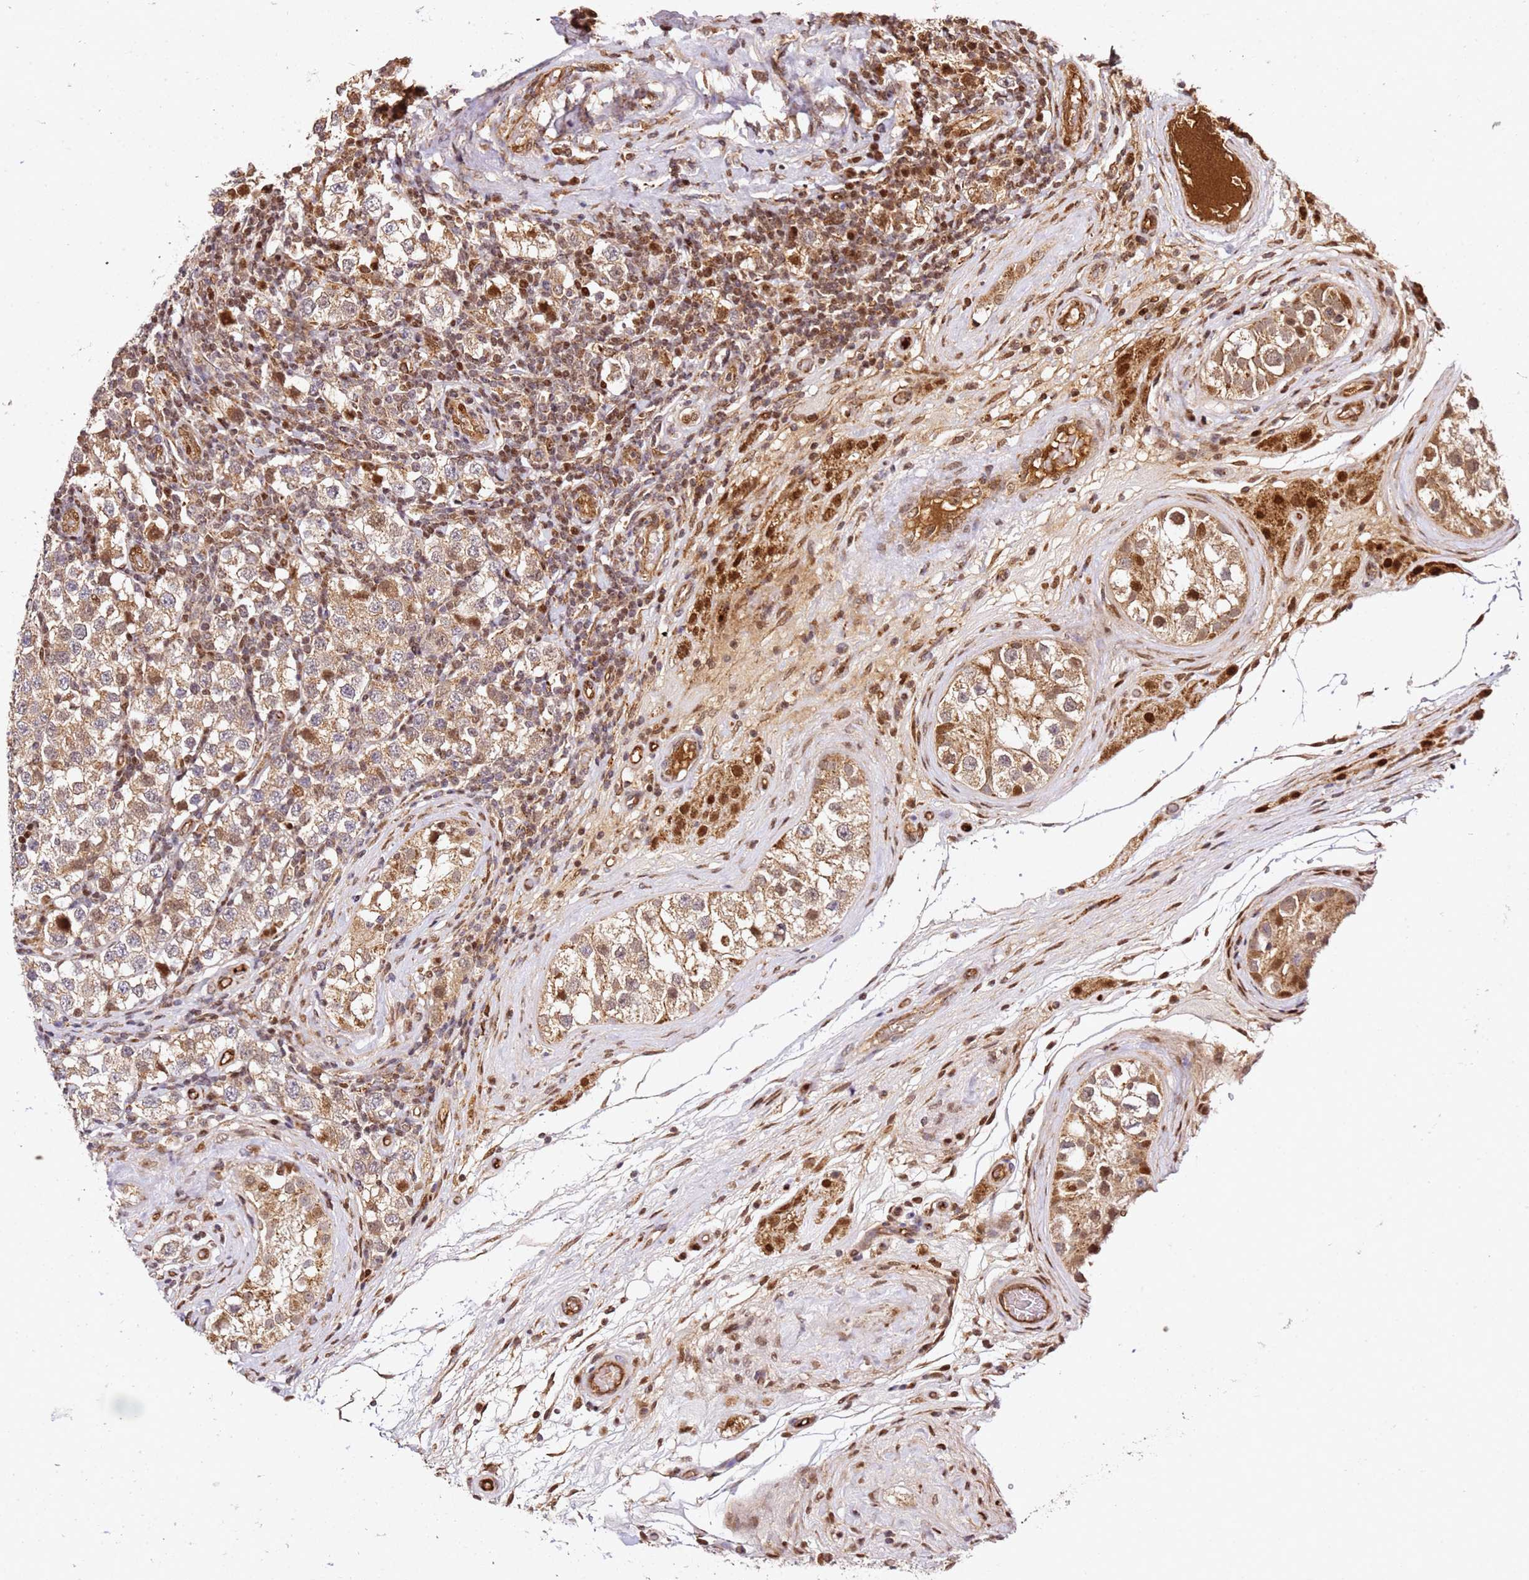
{"staining": {"intensity": "moderate", "quantity": ">75%", "location": "cytoplasmic/membranous,nuclear"}, "tissue": "testis cancer", "cell_type": "Tumor cells", "image_type": "cancer", "snomed": [{"axis": "morphology", "description": "Seminoma, NOS"}, {"axis": "topography", "description": "Testis"}], "caption": "A brown stain highlights moderate cytoplasmic/membranous and nuclear staining of a protein in human seminoma (testis) tumor cells.", "gene": "SMOX", "patient": {"sex": "male", "age": 34}}